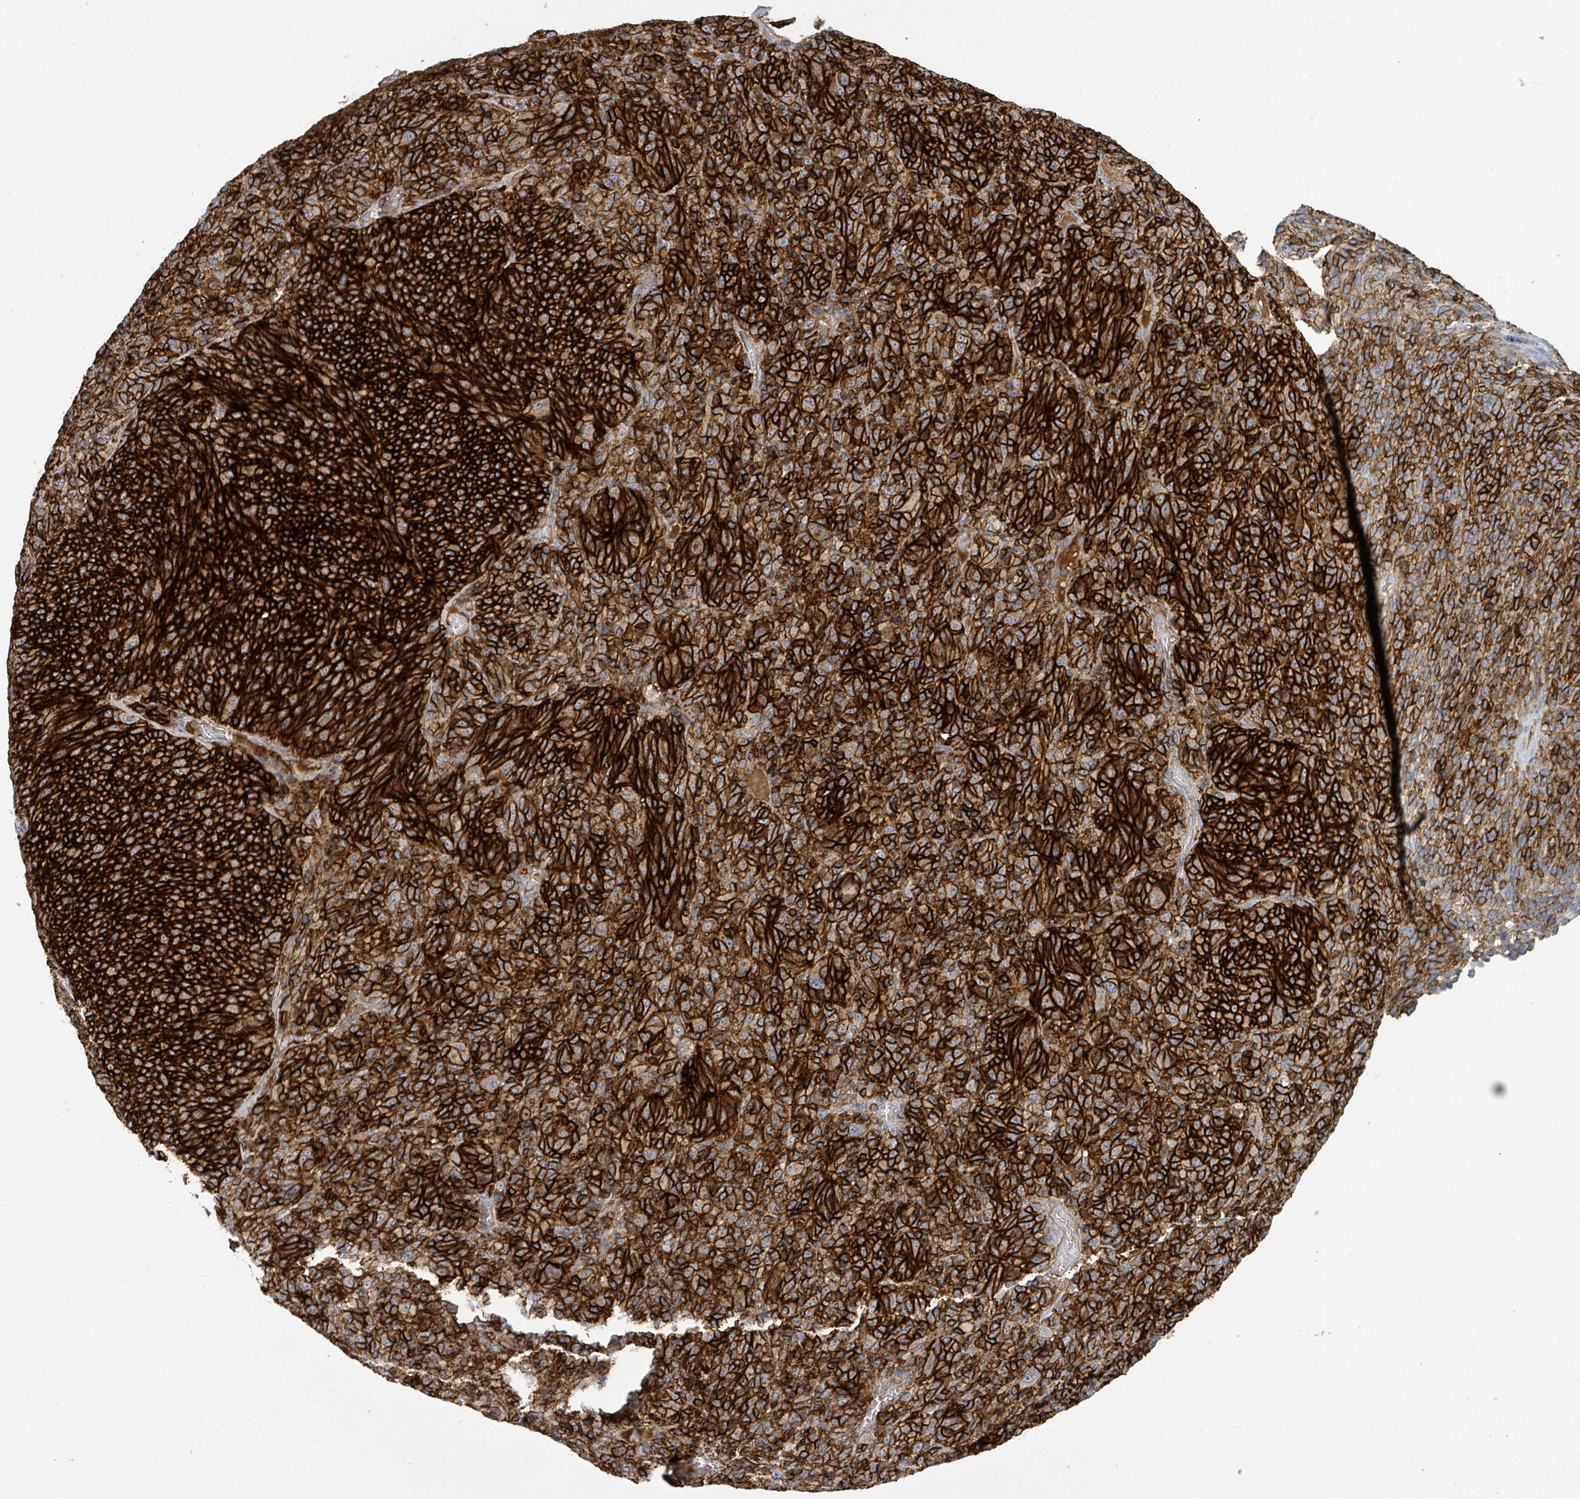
{"staining": {"intensity": "strong", "quantity": ">75%", "location": "cytoplasmic/membranous"}, "tissue": "melanoma", "cell_type": "Tumor cells", "image_type": "cancer", "snomed": [{"axis": "morphology", "description": "Malignant melanoma, Metastatic site"}, {"axis": "topography", "description": "Brain"}], "caption": "A high-resolution image shows IHC staining of melanoma, which demonstrates strong cytoplasmic/membranous expression in about >75% of tumor cells. The staining is performed using DAB brown chromogen to label protein expression. The nuclei are counter-stained blue using hematoxylin.", "gene": "TNFRSF14", "patient": {"sex": "female", "age": 56}}